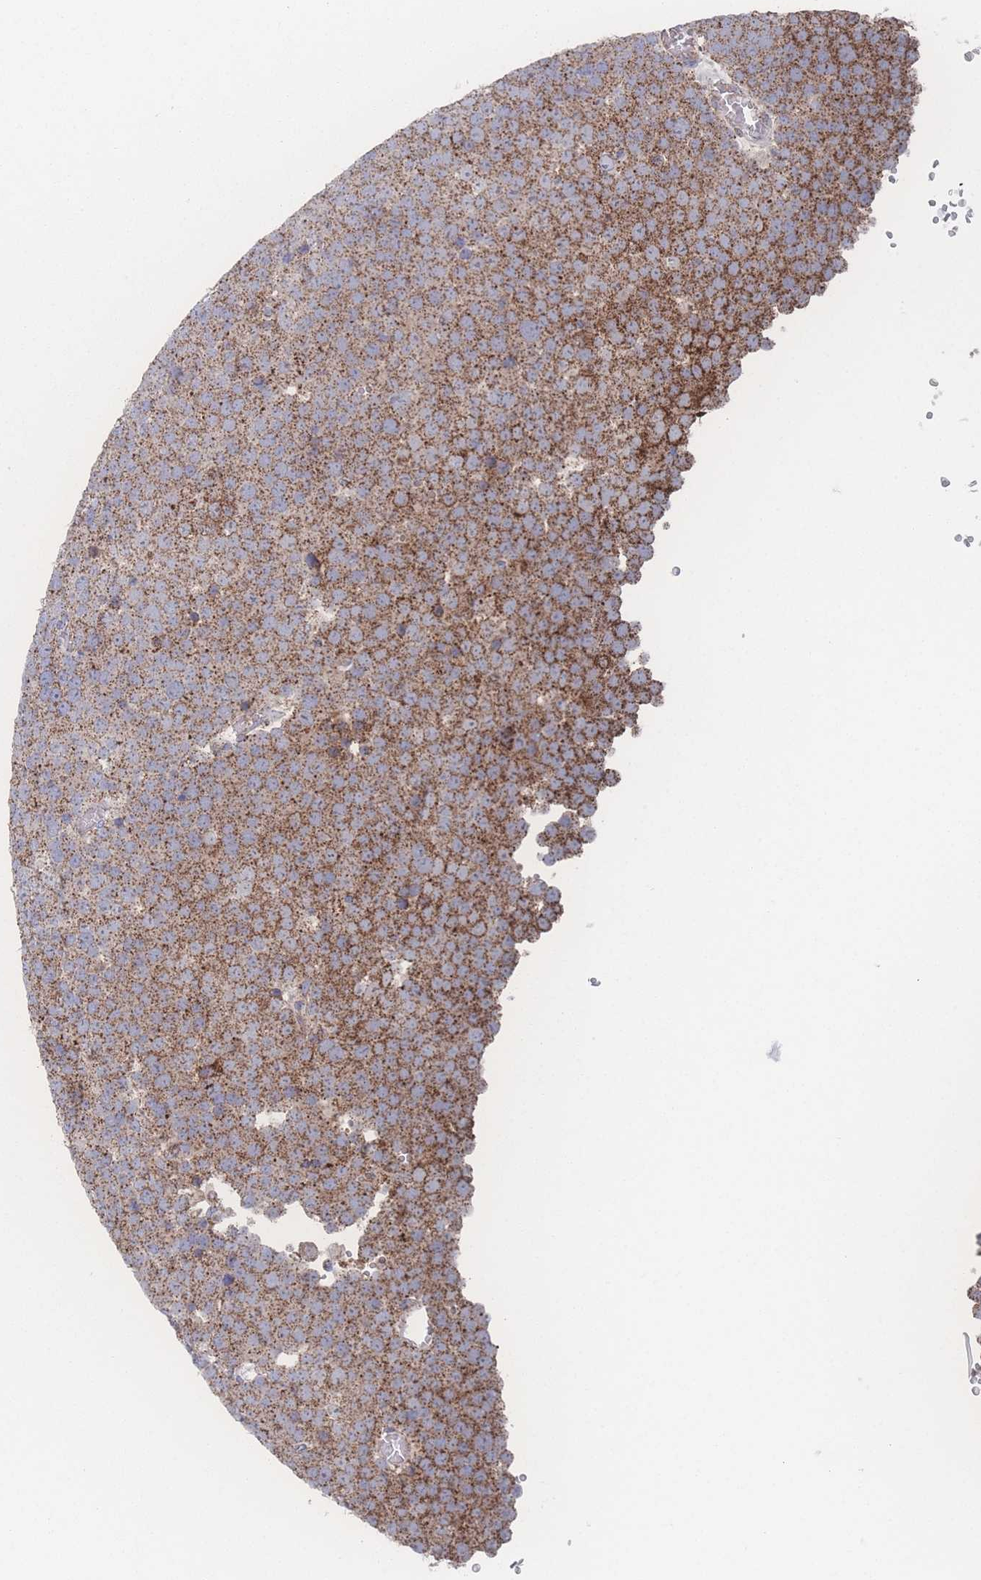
{"staining": {"intensity": "moderate", "quantity": ">75%", "location": "cytoplasmic/membranous"}, "tissue": "testis cancer", "cell_type": "Tumor cells", "image_type": "cancer", "snomed": [{"axis": "morphology", "description": "Normal tissue, NOS"}, {"axis": "morphology", "description": "Seminoma, NOS"}, {"axis": "topography", "description": "Testis"}], "caption": "Protein staining of testis cancer tissue exhibits moderate cytoplasmic/membranous staining in approximately >75% of tumor cells. (brown staining indicates protein expression, while blue staining denotes nuclei).", "gene": "PEX14", "patient": {"sex": "male", "age": 71}}